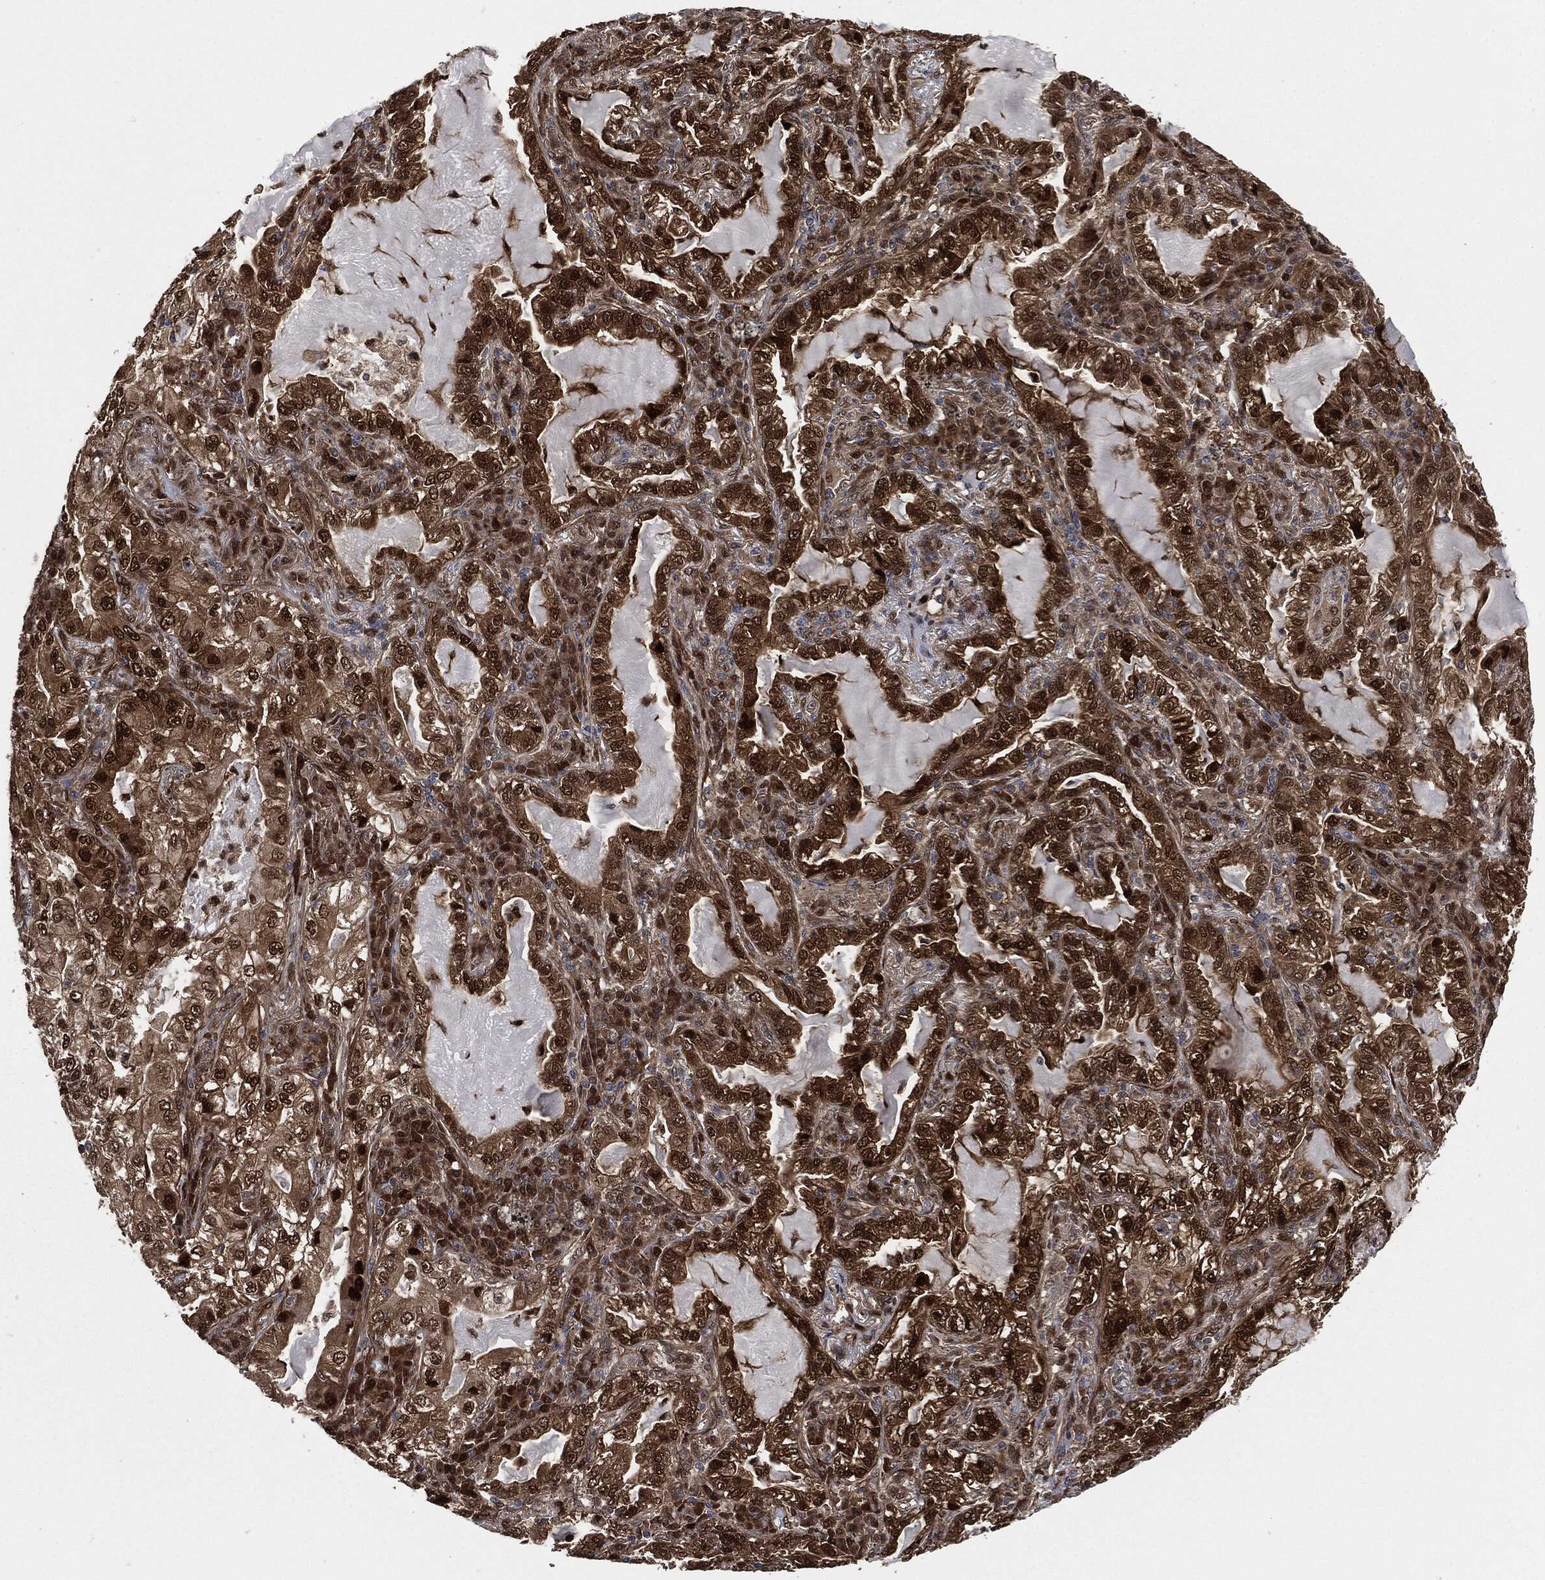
{"staining": {"intensity": "strong", "quantity": "25%-75%", "location": "cytoplasmic/membranous,nuclear"}, "tissue": "lung cancer", "cell_type": "Tumor cells", "image_type": "cancer", "snomed": [{"axis": "morphology", "description": "Adenocarcinoma, NOS"}, {"axis": "topography", "description": "Lung"}], "caption": "The micrograph reveals a brown stain indicating the presence of a protein in the cytoplasmic/membranous and nuclear of tumor cells in lung cancer.", "gene": "DCTN1", "patient": {"sex": "female", "age": 73}}